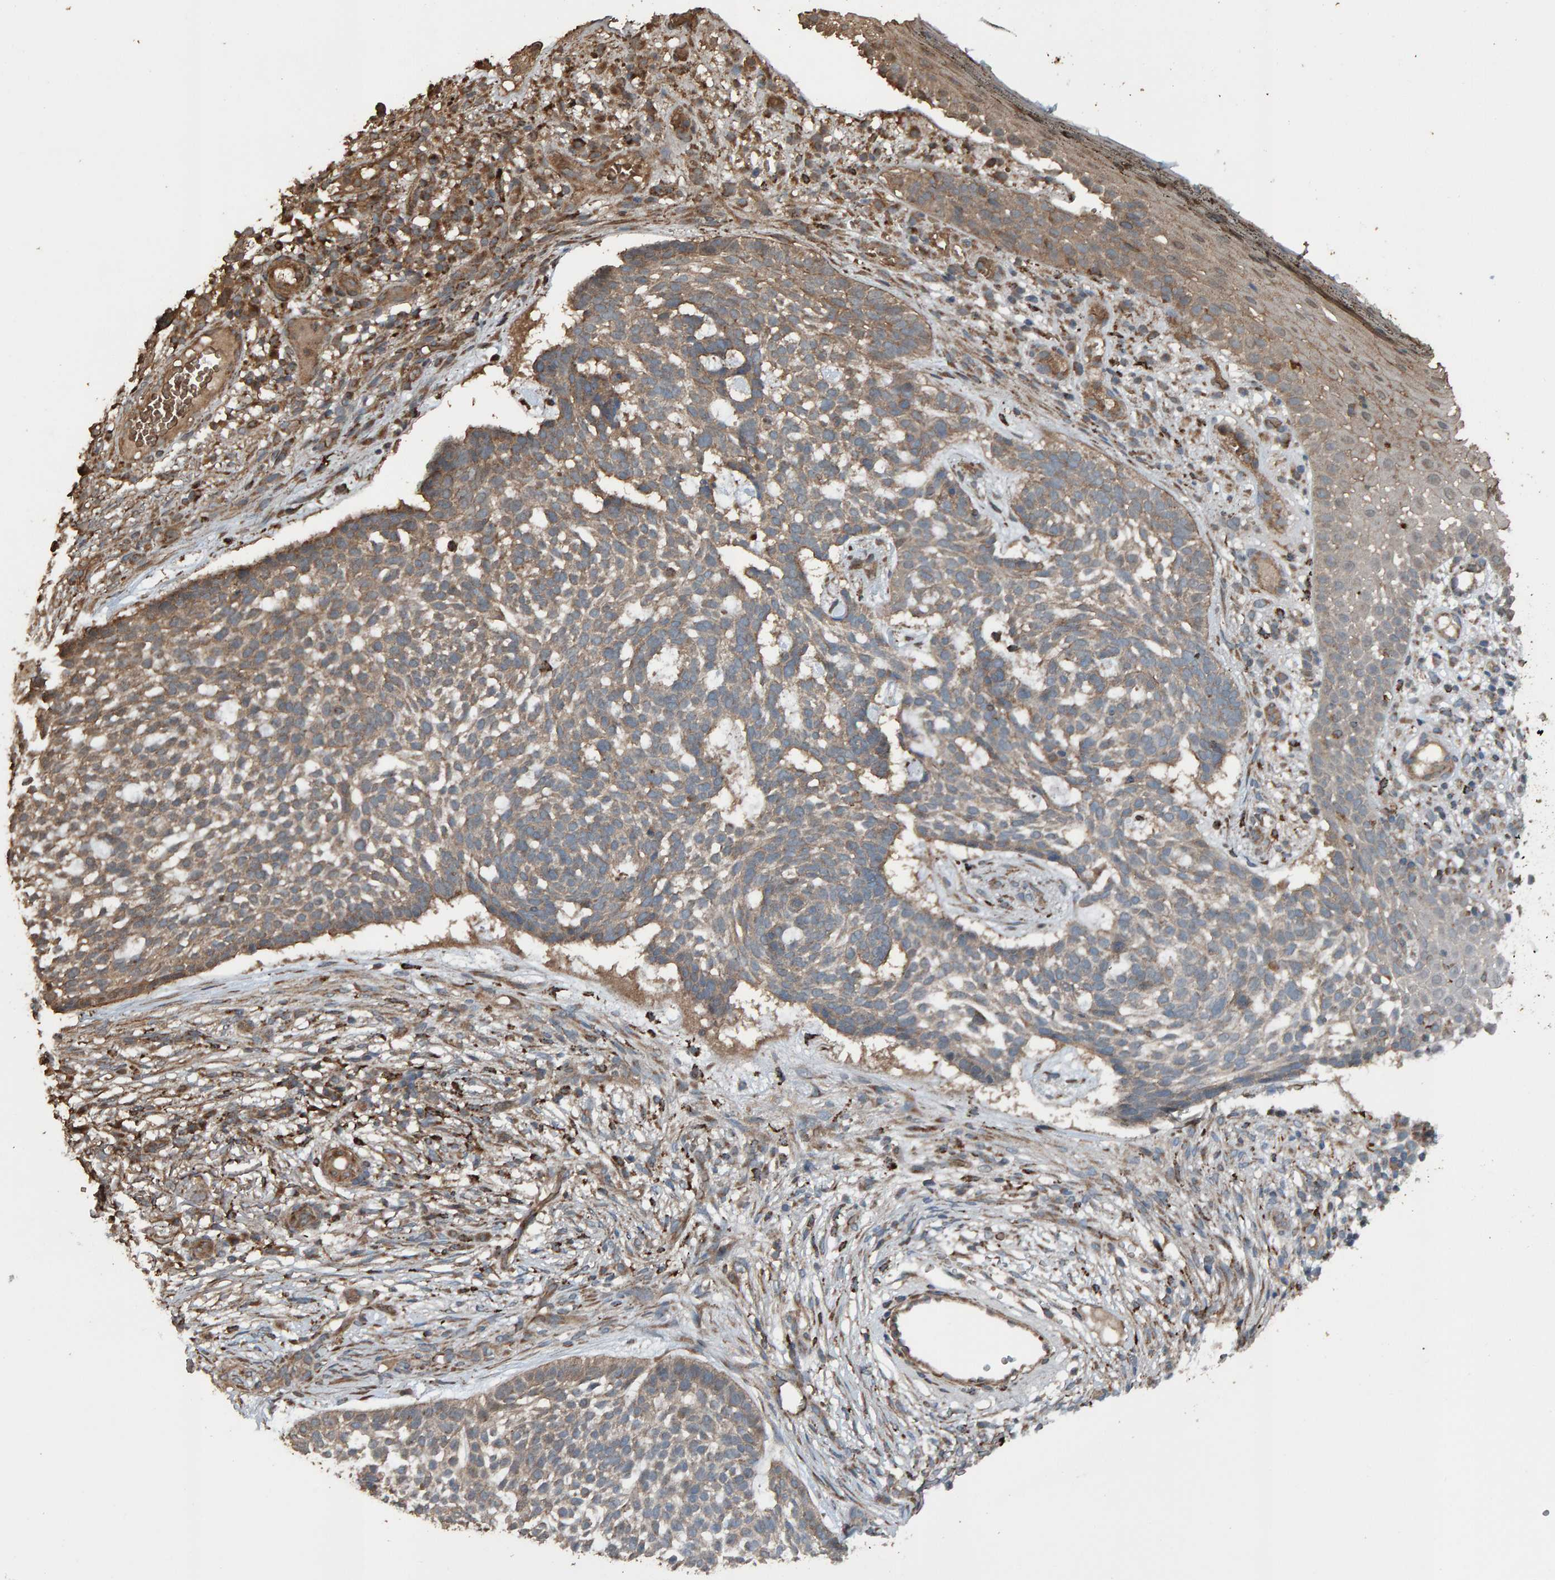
{"staining": {"intensity": "weak", "quantity": ">75%", "location": "cytoplasmic/membranous"}, "tissue": "skin cancer", "cell_type": "Tumor cells", "image_type": "cancer", "snomed": [{"axis": "morphology", "description": "Basal cell carcinoma"}, {"axis": "topography", "description": "Skin"}], "caption": "Immunohistochemical staining of skin cancer (basal cell carcinoma) shows low levels of weak cytoplasmic/membranous protein expression in about >75% of tumor cells. (Brightfield microscopy of DAB IHC at high magnification).", "gene": "DUS1L", "patient": {"sex": "female", "age": 64}}